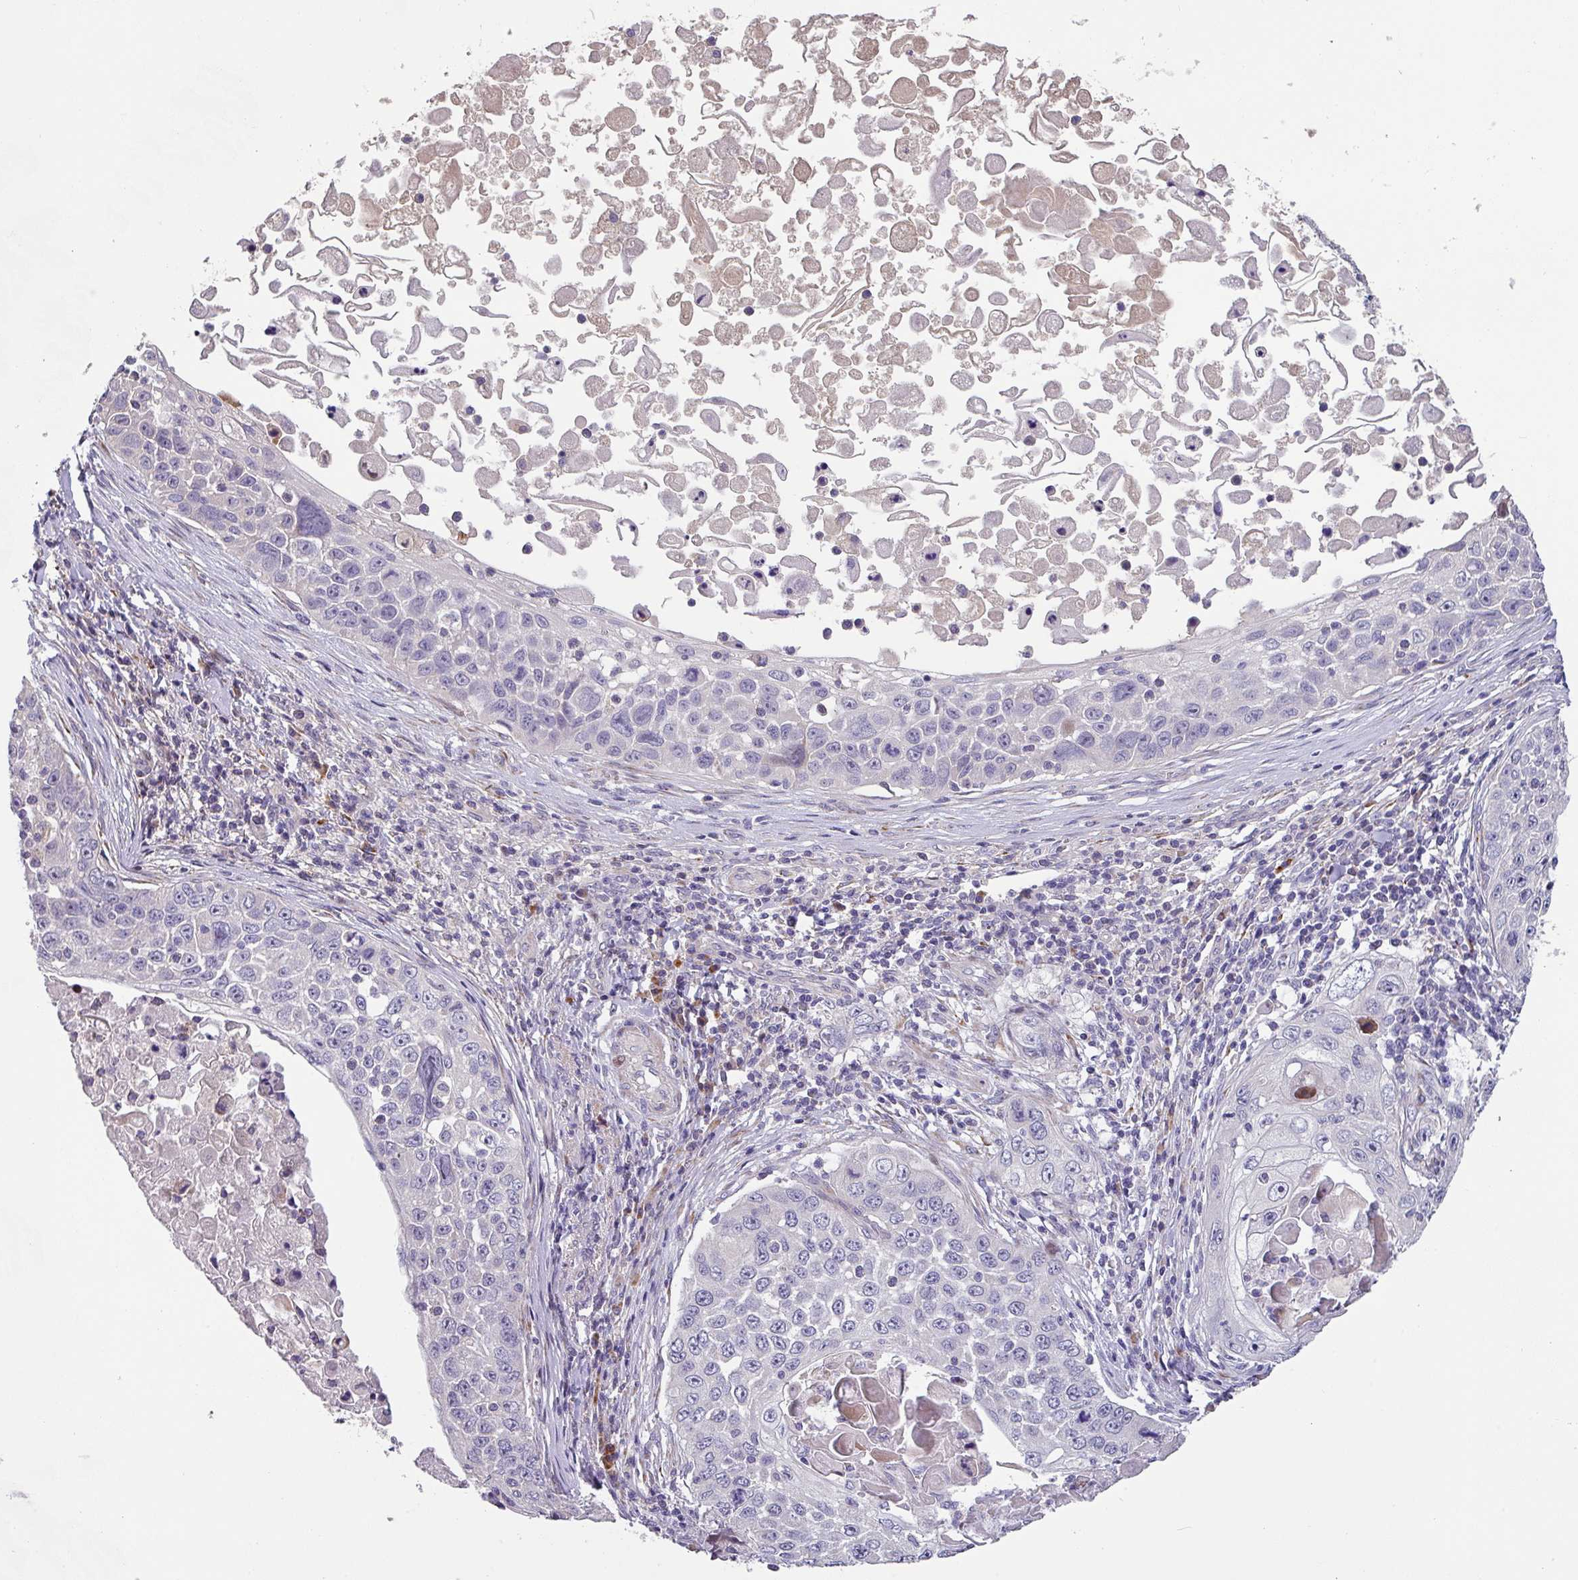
{"staining": {"intensity": "negative", "quantity": "none", "location": "none"}, "tissue": "skin cancer", "cell_type": "Tumor cells", "image_type": "cancer", "snomed": [{"axis": "morphology", "description": "Squamous cell carcinoma, NOS"}, {"axis": "topography", "description": "Skin"}], "caption": "High power microscopy micrograph of an immunohistochemistry (IHC) image of skin cancer (squamous cell carcinoma), revealing no significant staining in tumor cells.", "gene": "KLHL3", "patient": {"sex": "male", "age": 24}}